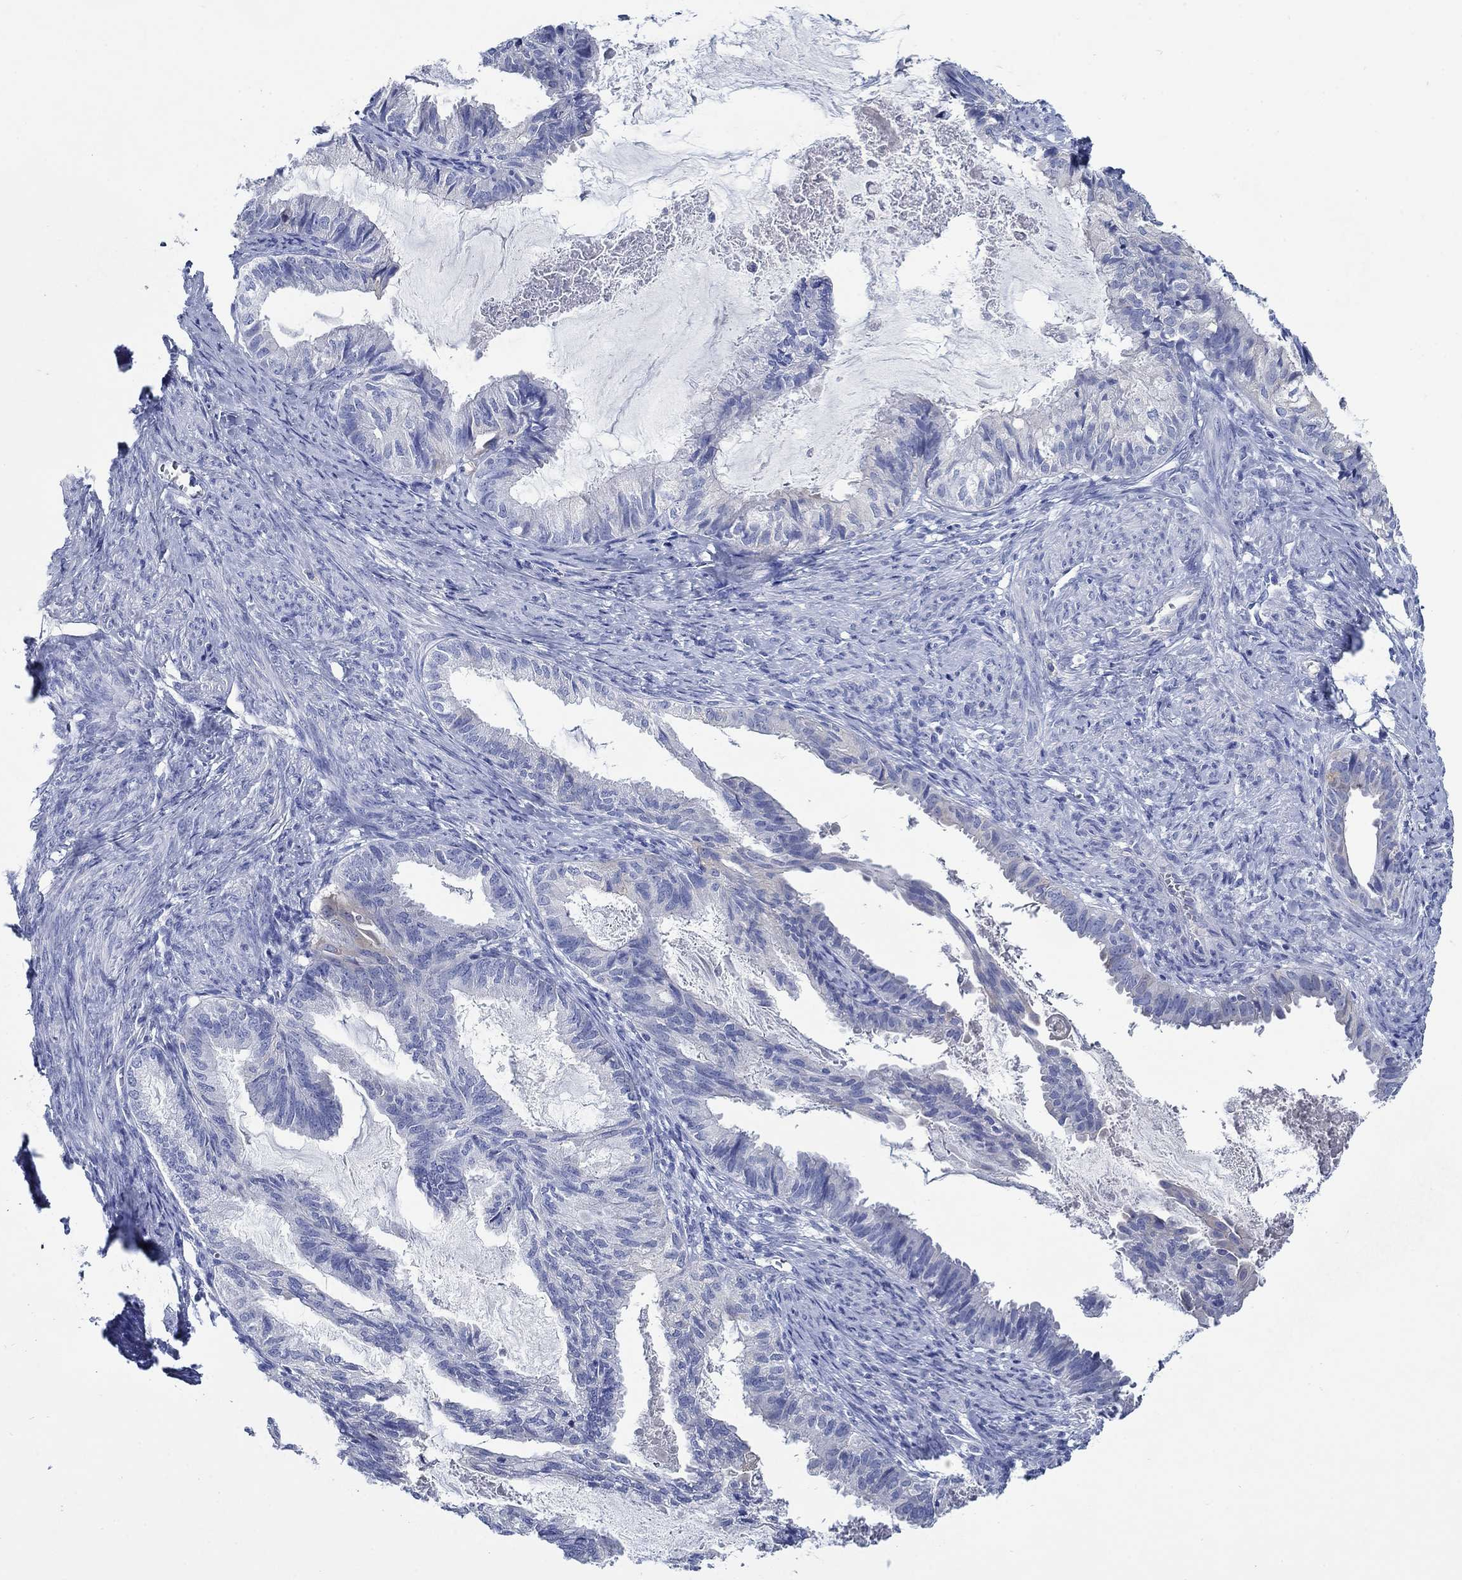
{"staining": {"intensity": "negative", "quantity": "none", "location": "none"}, "tissue": "endometrial cancer", "cell_type": "Tumor cells", "image_type": "cancer", "snomed": [{"axis": "morphology", "description": "Adenocarcinoma, NOS"}, {"axis": "topography", "description": "Endometrium"}], "caption": "Endometrial cancer (adenocarcinoma) was stained to show a protein in brown. There is no significant expression in tumor cells. (Immunohistochemistry, brightfield microscopy, high magnification).", "gene": "TRIM16", "patient": {"sex": "female", "age": 86}}